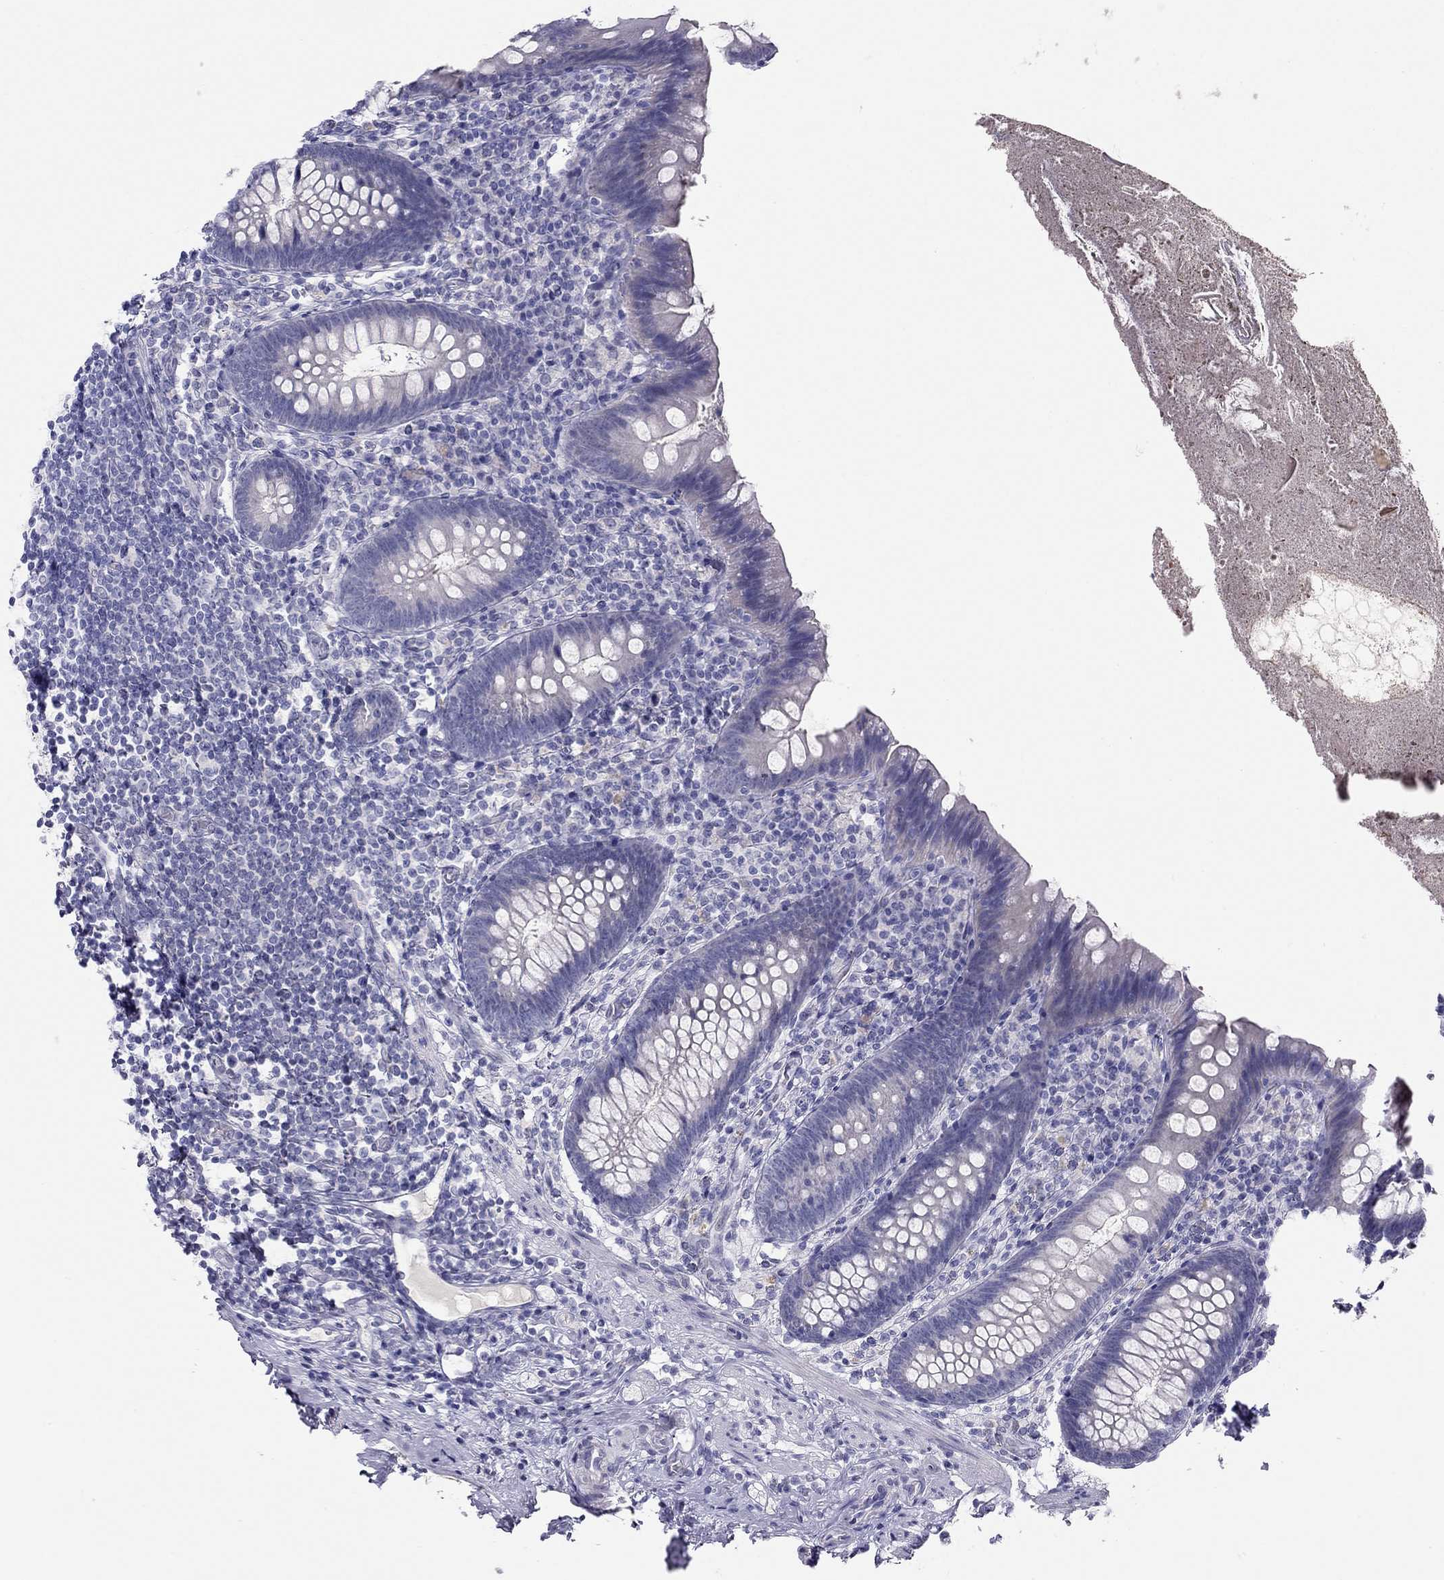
{"staining": {"intensity": "negative", "quantity": "none", "location": "none"}, "tissue": "appendix", "cell_type": "Glandular cells", "image_type": "normal", "snomed": [{"axis": "morphology", "description": "Normal tissue, NOS"}, {"axis": "topography", "description": "Appendix"}], "caption": "There is no significant expression in glandular cells of appendix.", "gene": "KCNV2", "patient": {"sex": "male", "age": 47}}